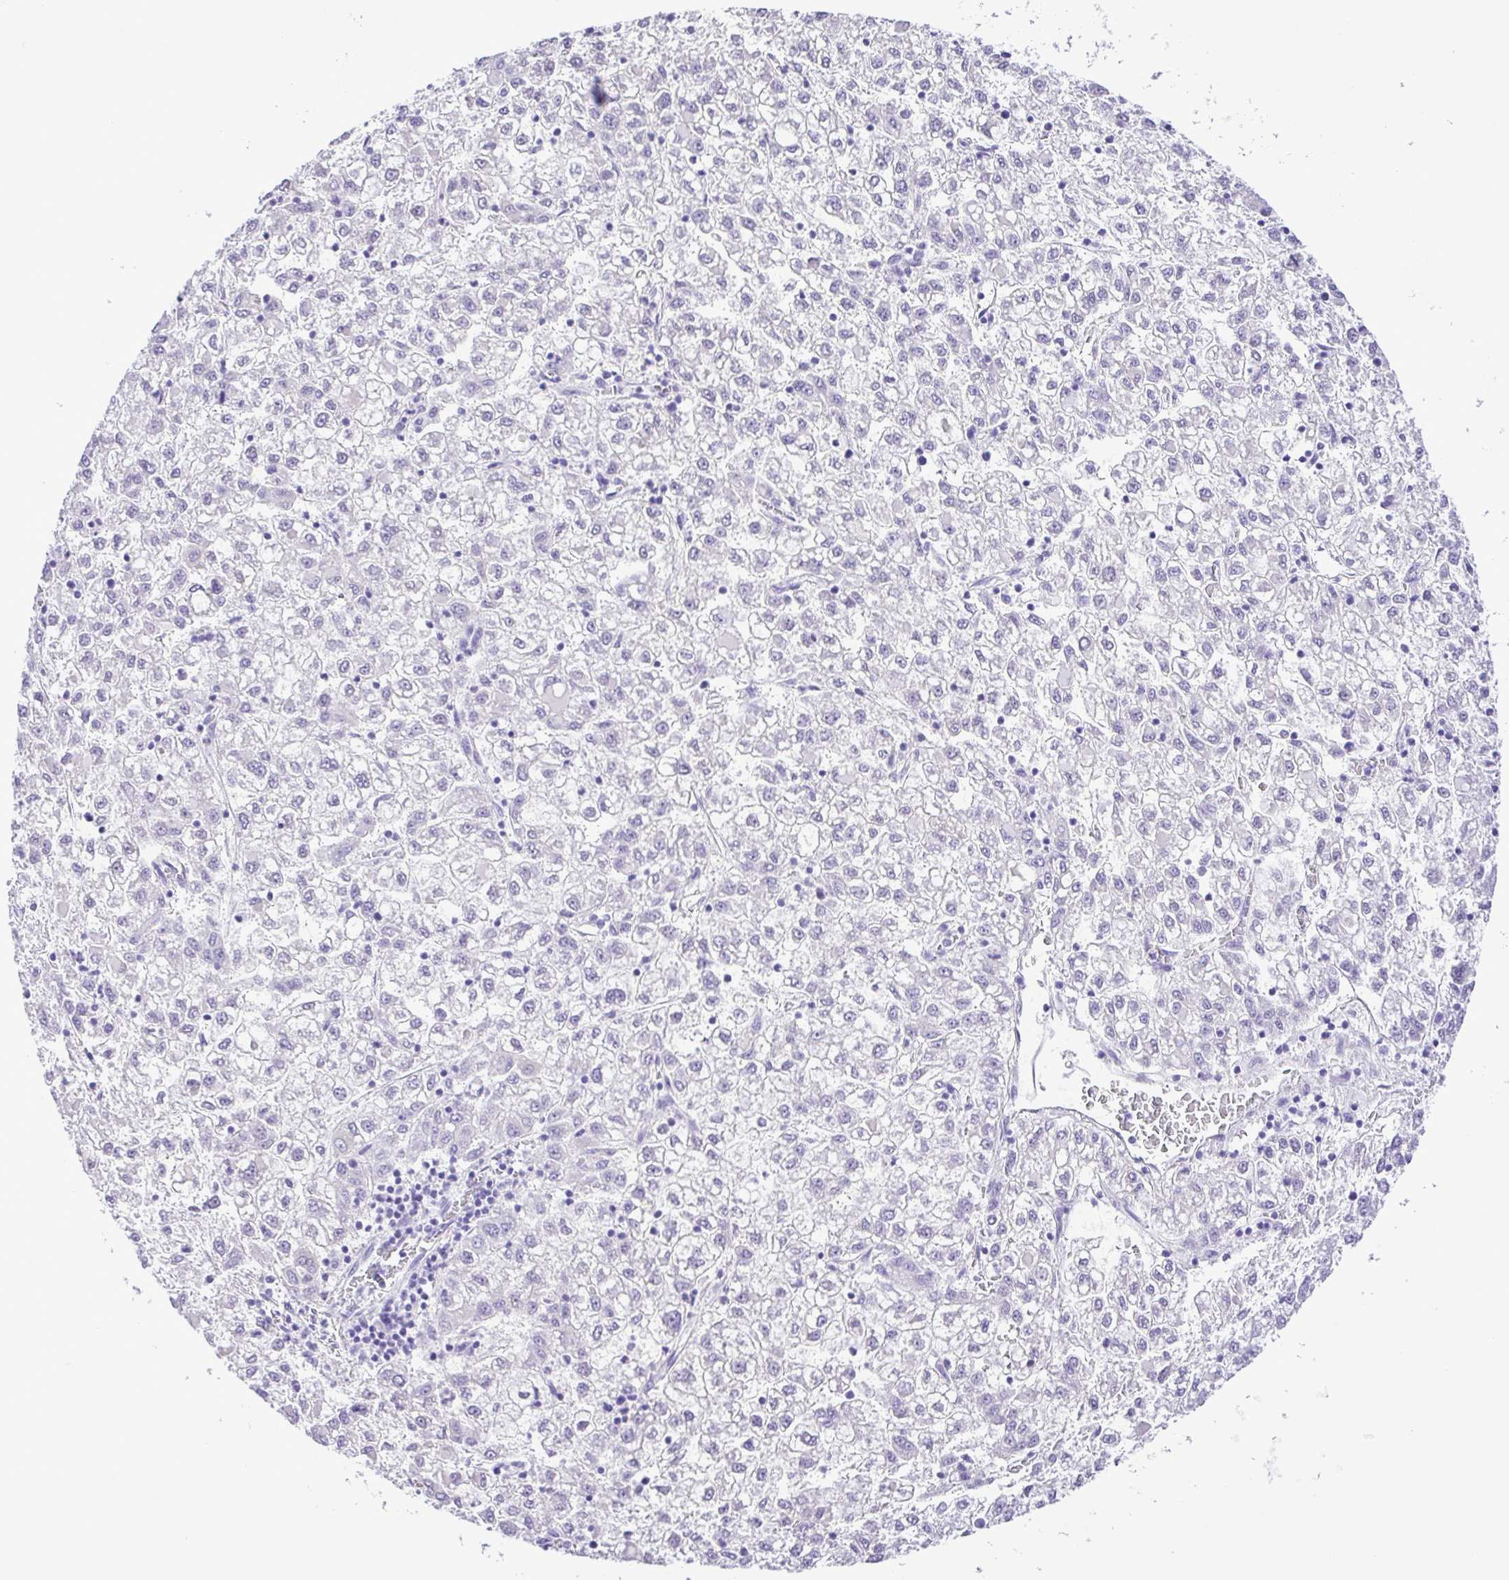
{"staining": {"intensity": "negative", "quantity": "none", "location": "none"}, "tissue": "liver cancer", "cell_type": "Tumor cells", "image_type": "cancer", "snomed": [{"axis": "morphology", "description": "Carcinoma, Hepatocellular, NOS"}, {"axis": "topography", "description": "Liver"}], "caption": "Liver hepatocellular carcinoma was stained to show a protein in brown. There is no significant positivity in tumor cells.", "gene": "SYT1", "patient": {"sex": "male", "age": 40}}